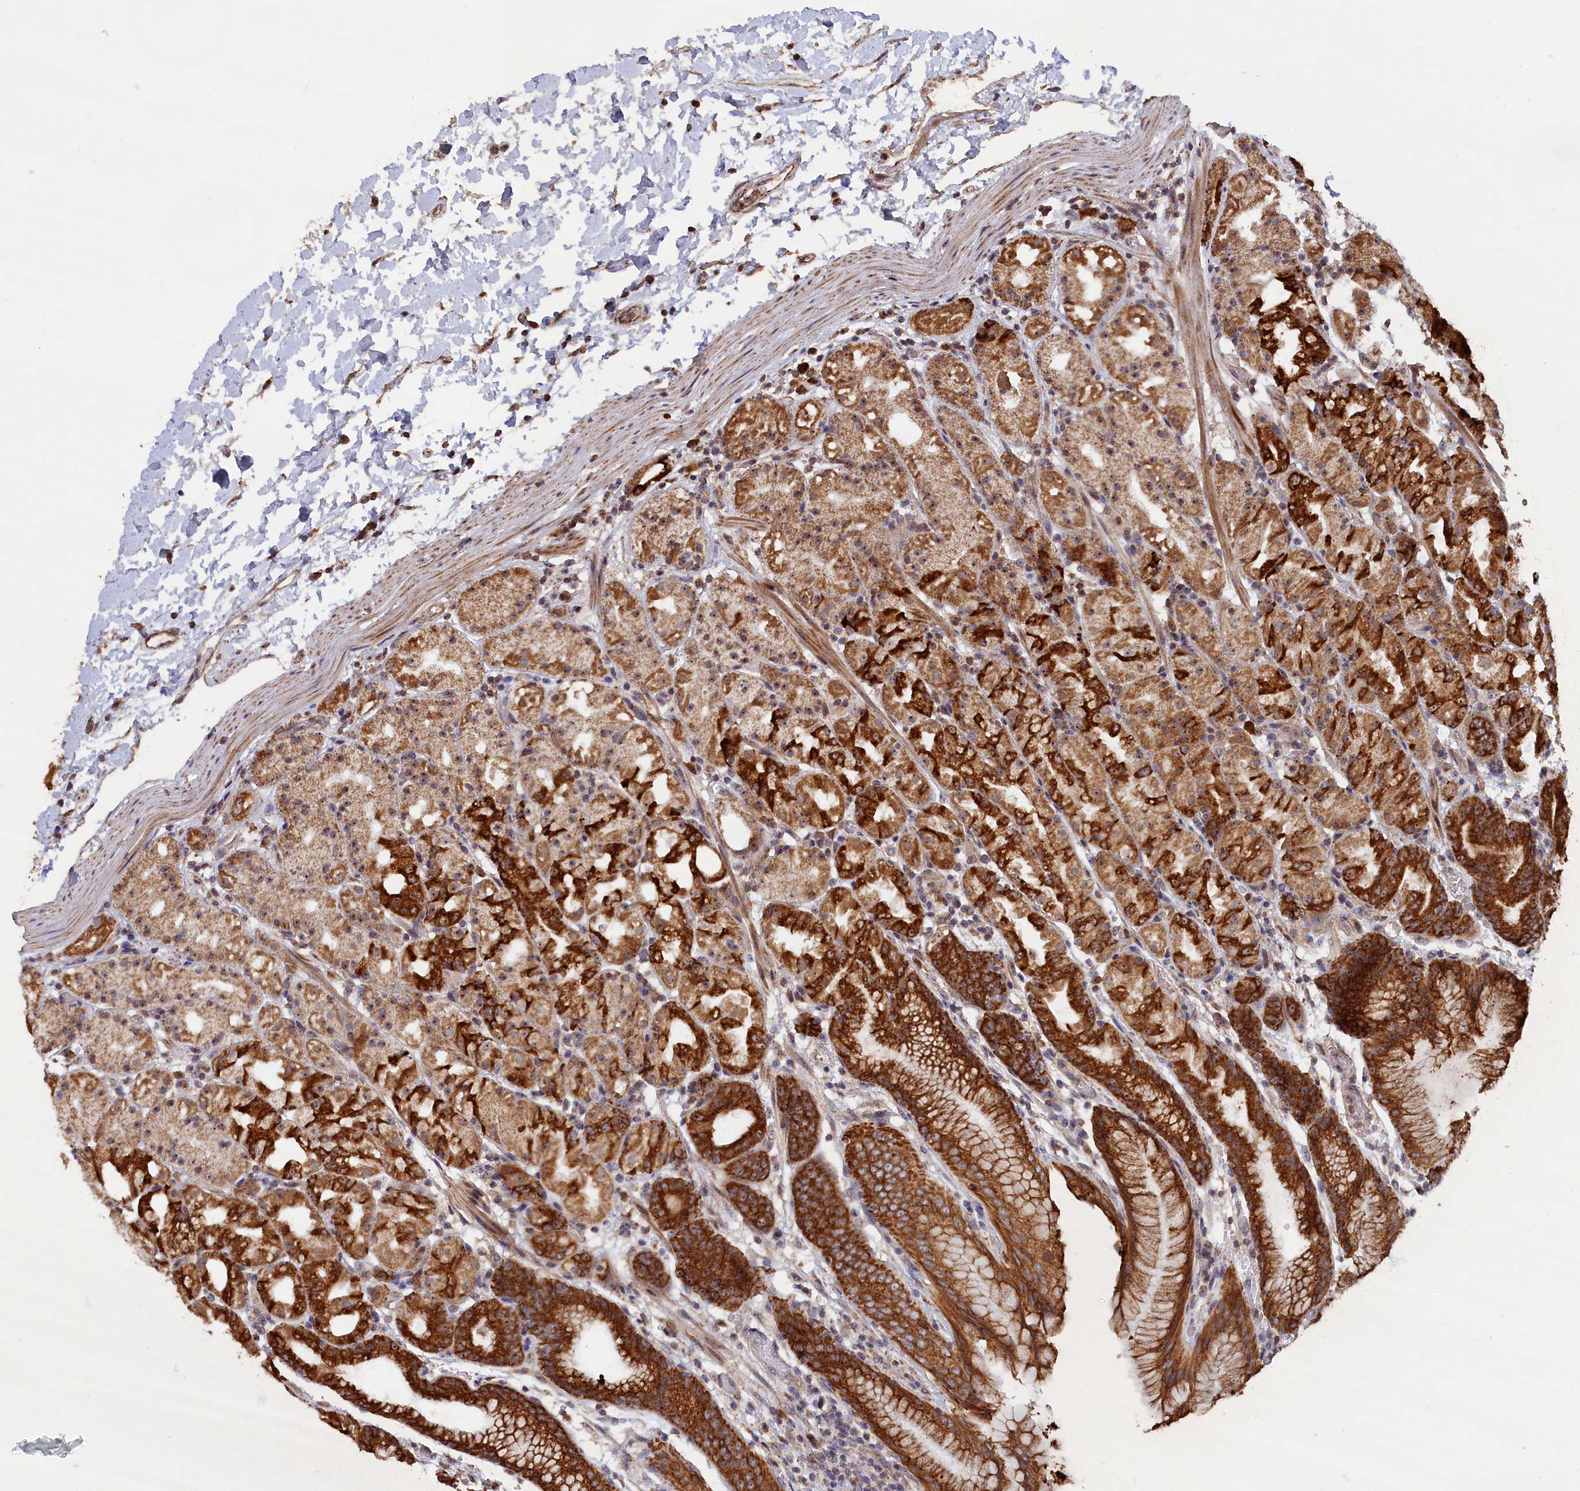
{"staining": {"intensity": "strong", "quantity": ">75%", "location": "cytoplasmic/membranous"}, "tissue": "stomach", "cell_type": "Glandular cells", "image_type": "normal", "snomed": [{"axis": "morphology", "description": "Normal tissue, NOS"}, {"axis": "topography", "description": "Stomach, upper"}], "caption": "A brown stain shows strong cytoplasmic/membranous expression of a protein in glandular cells of normal human stomach. Nuclei are stained in blue.", "gene": "ENSG00000269825", "patient": {"sex": "male", "age": 48}}